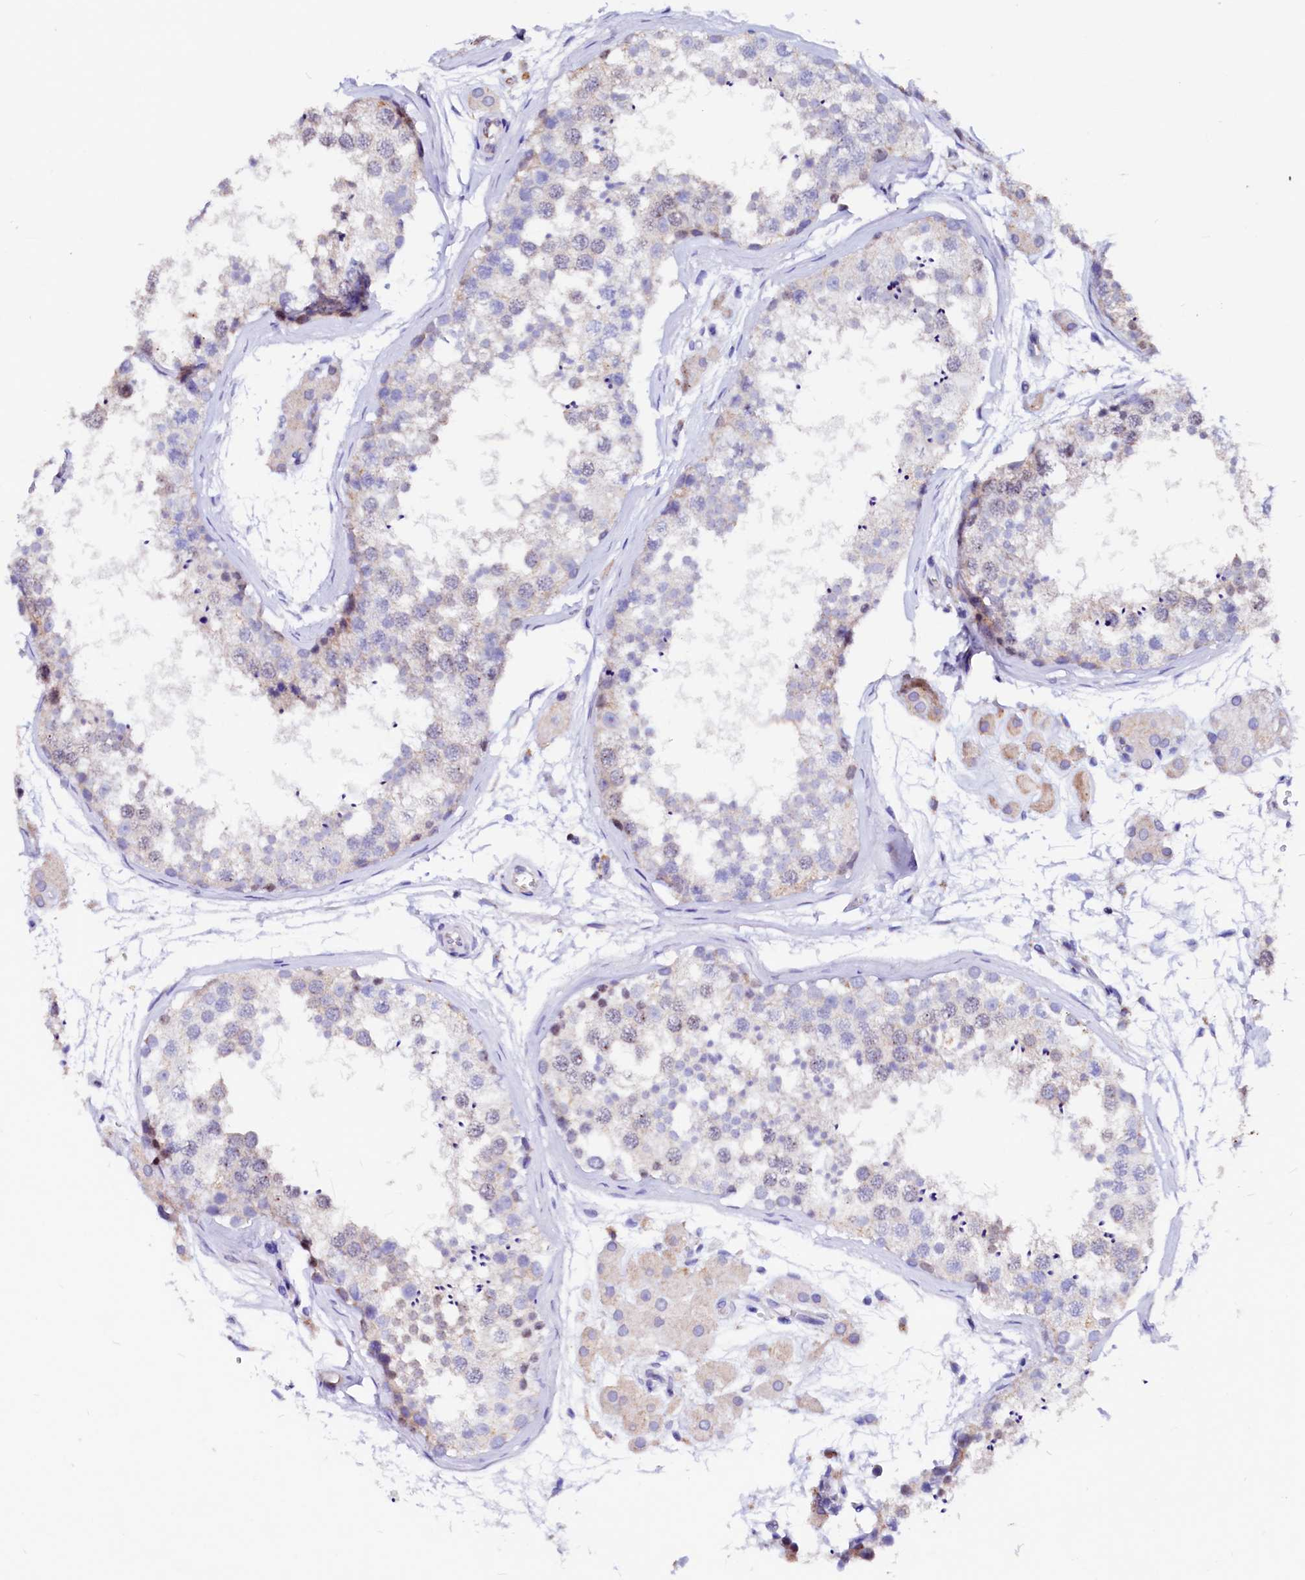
{"staining": {"intensity": "weak", "quantity": "<25%", "location": "cytoplasmic/membranous"}, "tissue": "testis", "cell_type": "Cells in seminiferous ducts", "image_type": "normal", "snomed": [{"axis": "morphology", "description": "Normal tissue, NOS"}, {"axis": "topography", "description": "Testis"}], "caption": "Testis stained for a protein using IHC shows no positivity cells in seminiferous ducts.", "gene": "RAB27A", "patient": {"sex": "male", "age": 56}}